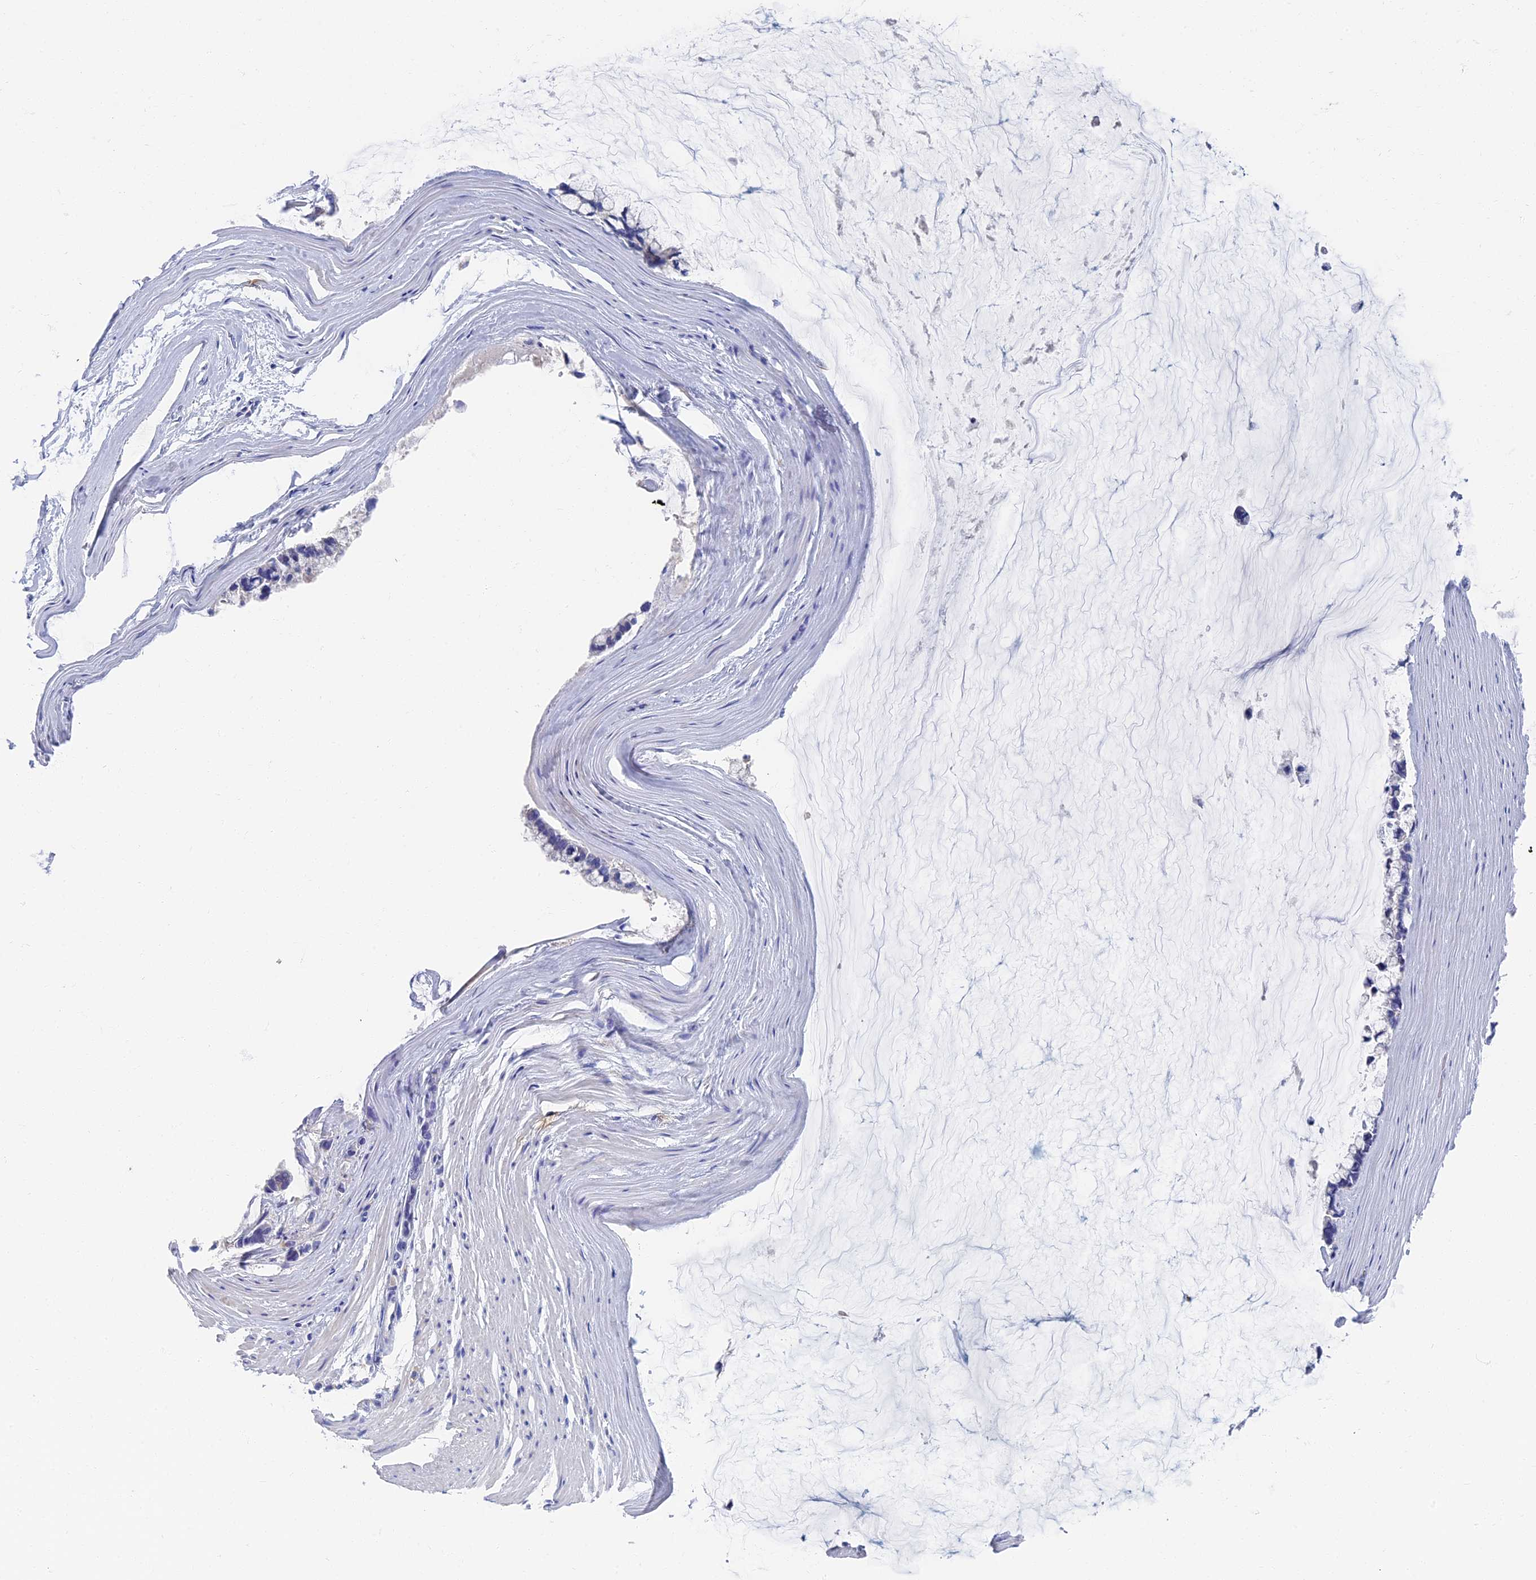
{"staining": {"intensity": "negative", "quantity": "none", "location": "none"}, "tissue": "ovarian cancer", "cell_type": "Tumor cells", "image_type": "cancer", "snomed": [{"axis": "morphology", "description": "Cystadenocarcinoma, mucinous, NOS"}, {"axis": "topography", "description": "Ovary"}], "caption": "Immunohistochemical staining of human ovarian mucinous cystadenocarcinoma shows no significant staining in tumor cells. The staining is performed using DAB brown chromogen with nuclei counter-stained in using hematoxylin.", "gene": "OAT", "patient": {"sex": "female", "age": 39}}